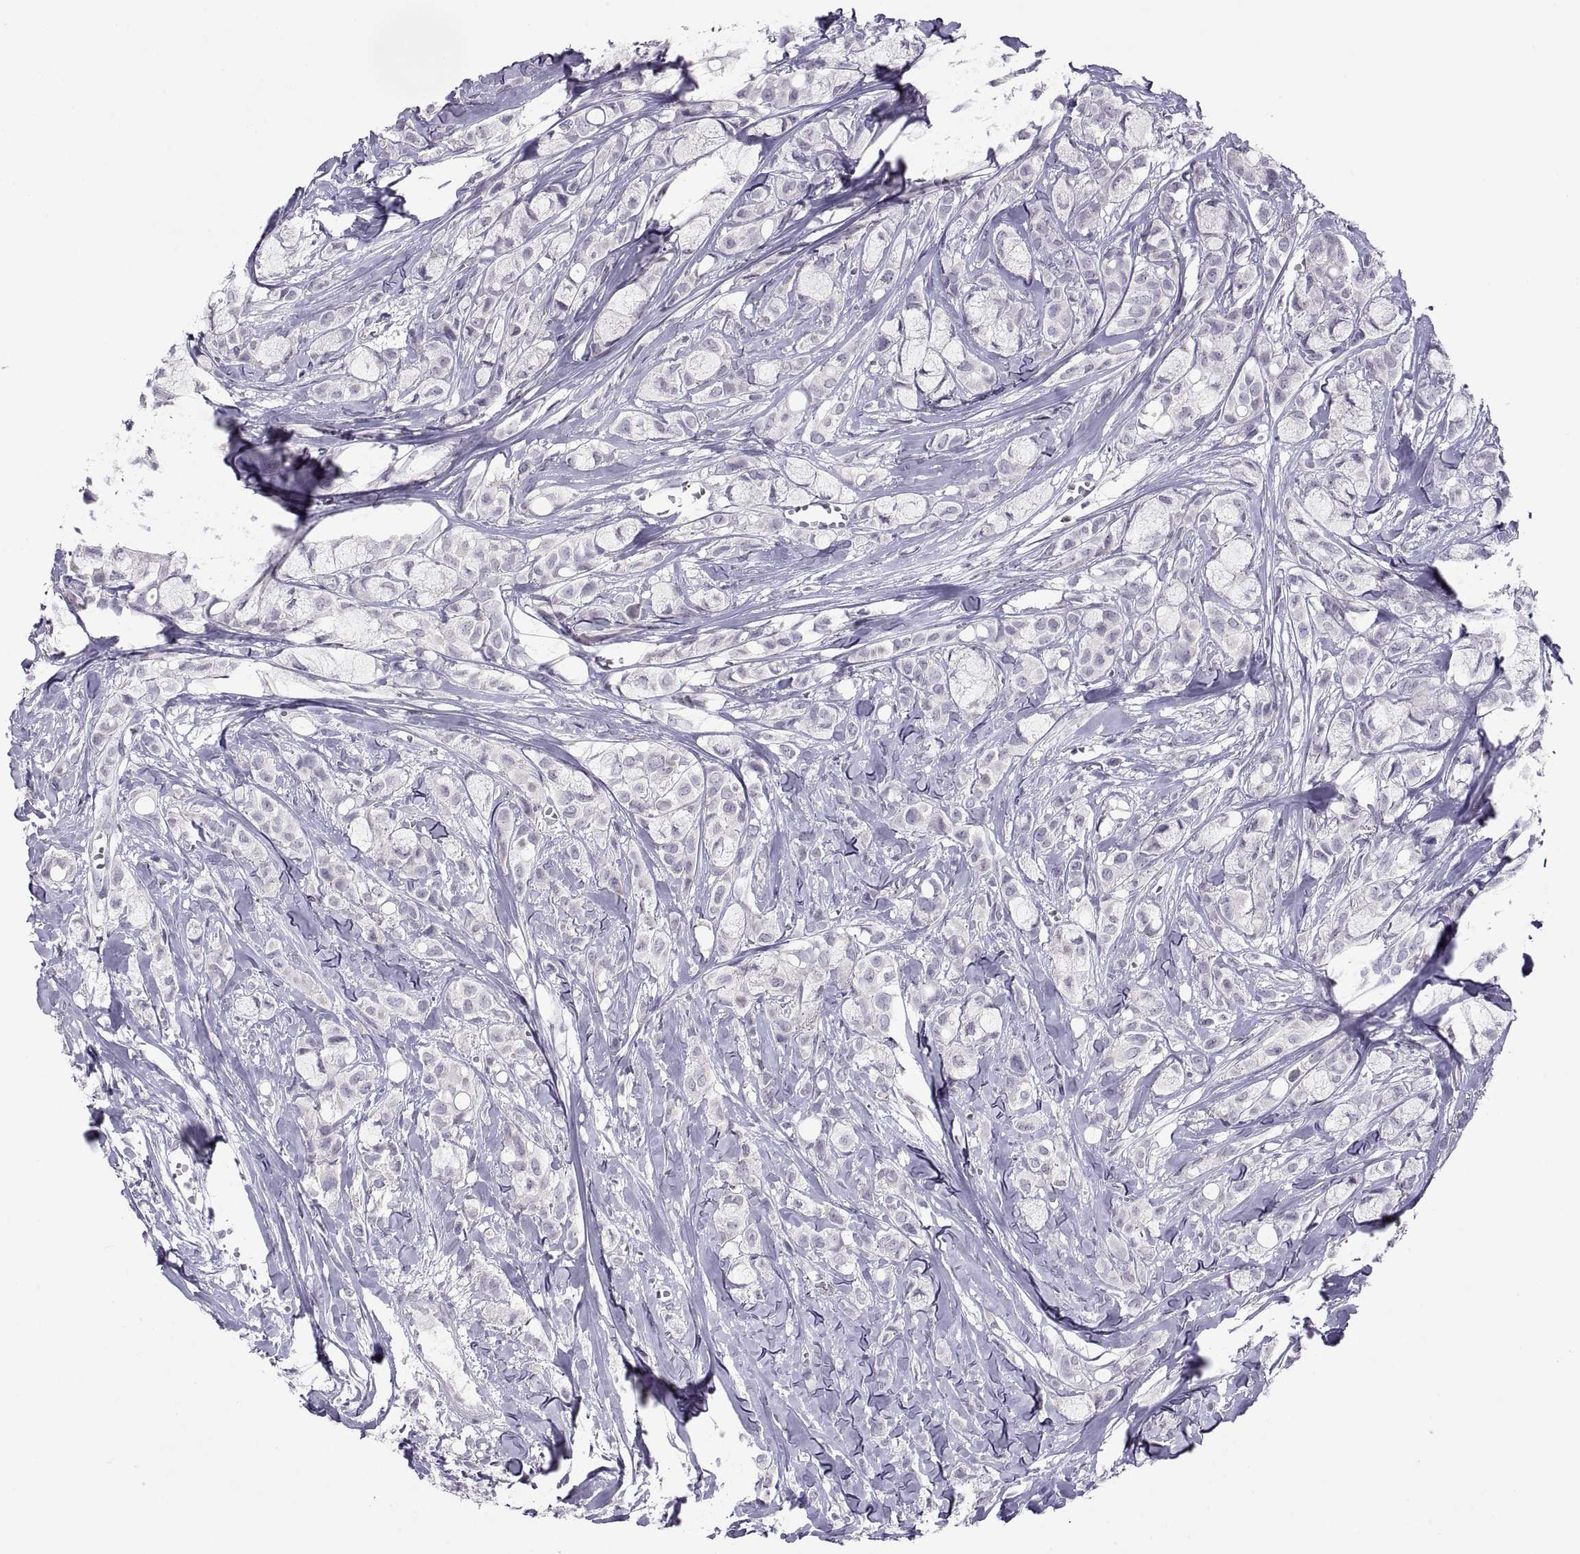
{"staining": {"intensity": "negative", "quantity": "none", "location": "none"}, "tissue": "breast cancer", "cell_type": "Tumor cells", "image_type": "cancer", "snomed": [{"axis": "morphology", "description": "Duct carcinoma"}, {"axis": "topography", "description": "Breast"}], "caption": "A micrograph of breast cancer (infiltrating ductal carcinoma) stained for a protein demonstrates no brown staining in tumor cells.", "gene": "TTC21A", "patient": {"sex": "female", "age": 85}}